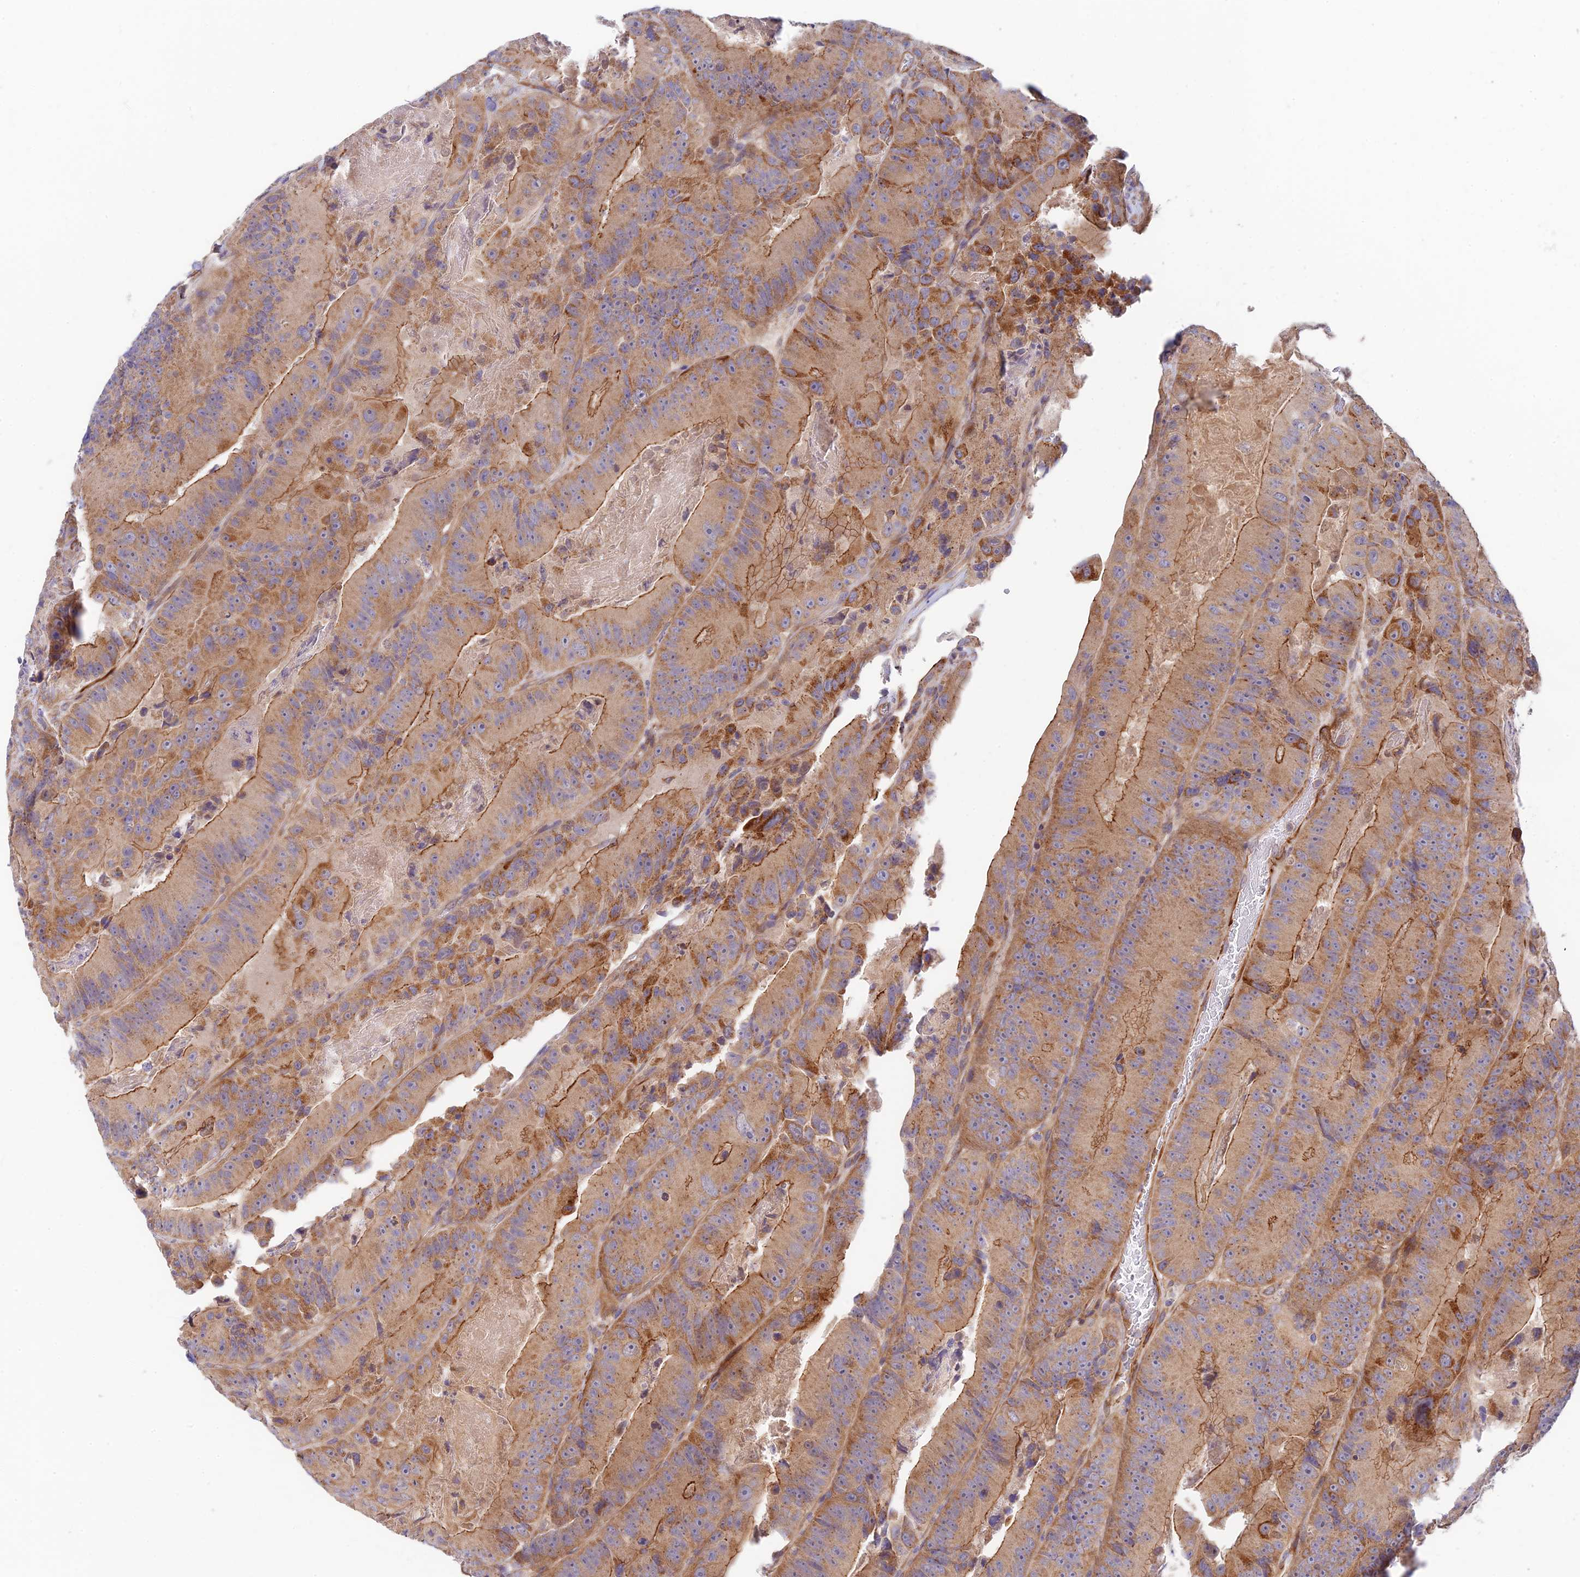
{"staining": {"intensity": "moderate", "quantity": ">75%", "location": "cytoplasmic/membranous"}, "tissue": "colorectal cancer", "cell_type": "Tumor cells", "image_type": "cancer", "snomed": [{"axis": "morphology", "description": "Adenocarcinoma, NOS"}, {"axis": "topography", "description": "Colon"}], "caption": "Protein staining of adenocarcinoma (colorectal) tissue reveals moderate cytoplasmic/membranous expression in about >75% of tumor cells. (Brightfield microscopy of DAB IHC at high magnification).", "gene": "ANKRD50", "patient": {"sex": "female", "age": 86}}